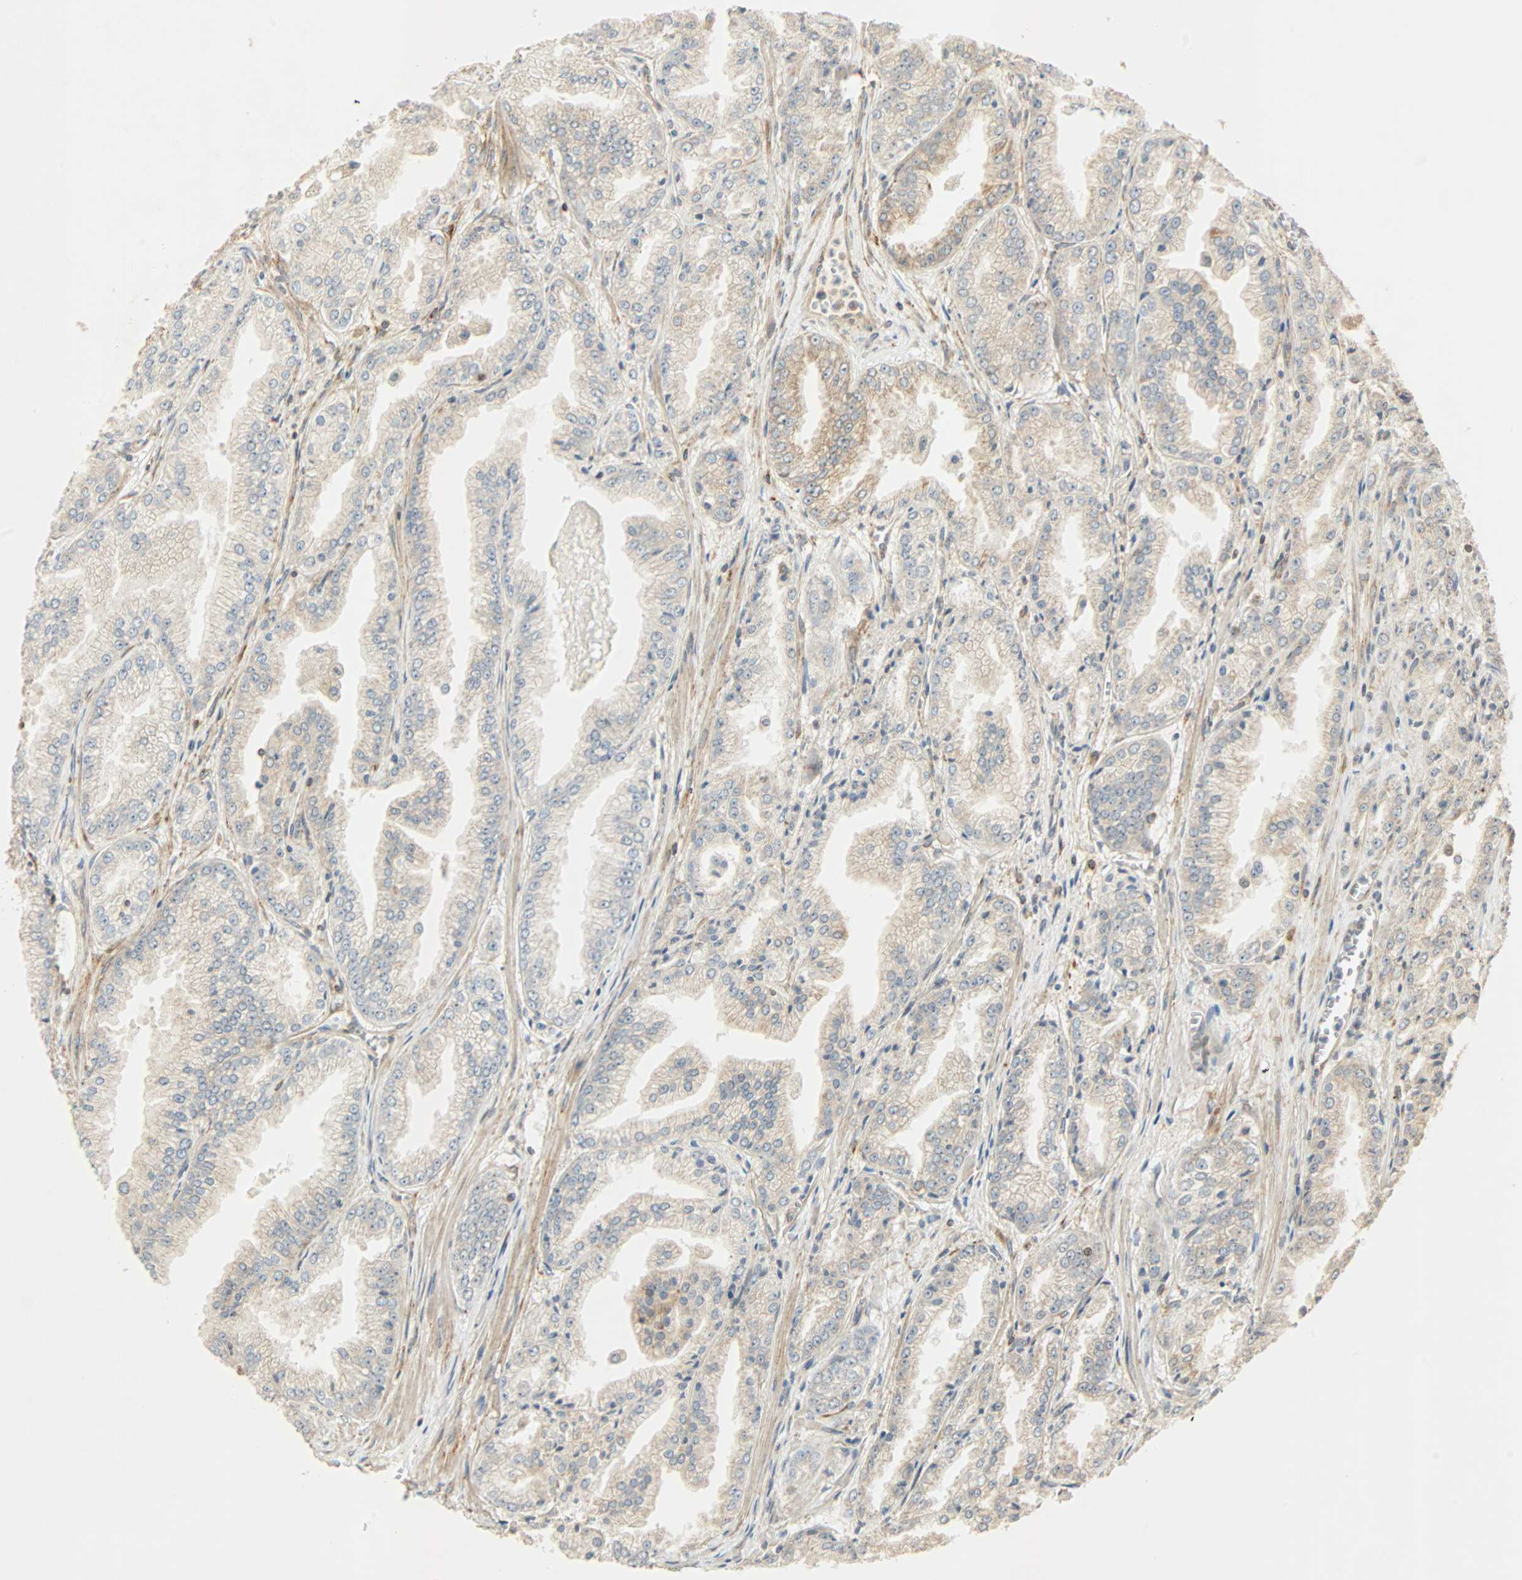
{"staining": {"intensity": "weak", "quantity": "25%-75%", "location": "cytoplasmic/membranous"}, "tissue": "prostate cancer", "cell_type": "Tumor cells", "image_type": "cancer", "snomed": [{"axis": "morphology", "description": "Adenocarcinoma, High grade"}, {"axis": "topography", "description": "Prostate"}], "caption": "A micrograph of prostate cancer (adenocarcinoma (high-grade)) stained for a protein exhibits weak cytoplasmic/membranous brown staining in tumor cells.", "gene": "PNPLA6", "patient": {"sex": "male", "age": 61}}